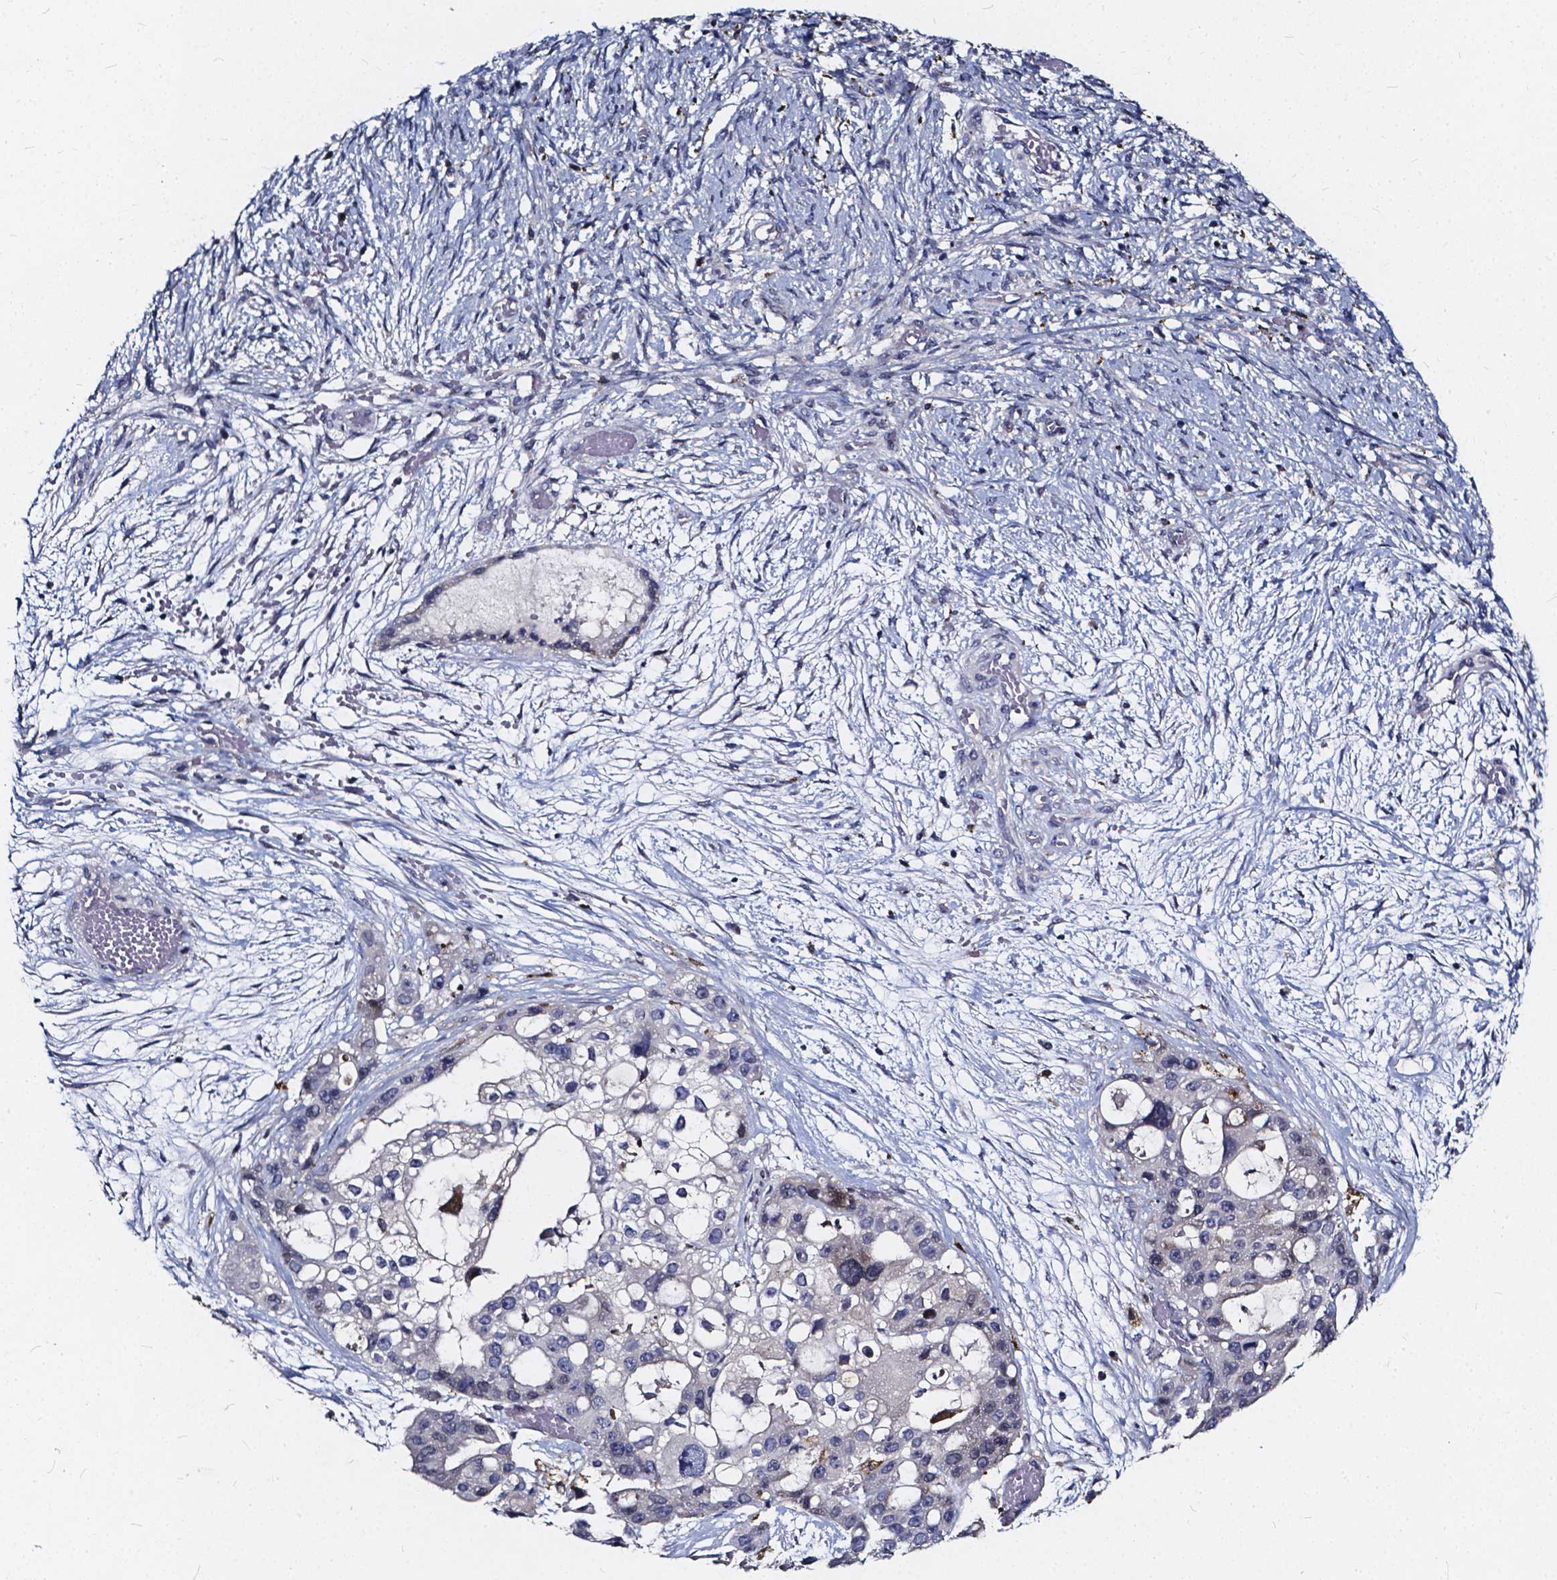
{"staining": {"intensity": "negative", "quantity": "none", "location": "none"}, "tissue": "ovarian cancer", "cell_type": "Tumor cells", "image_type": "cancer", "snomed": [{"axis": "morphology", "description": "Cystadenocarcinoma, serous, NOS"}, {"axis": "topography", "description": "Ovary"}], "caption": "IHC image of neoplastic tissue: ovarian serous cystadenocarcinoma stained with DAB (3,3'-diaminobenzidine) displays no significant protein positivity in tumor cells.", "gene": "SOWAHA", "patient": {"sex": "female", "age": 56}}